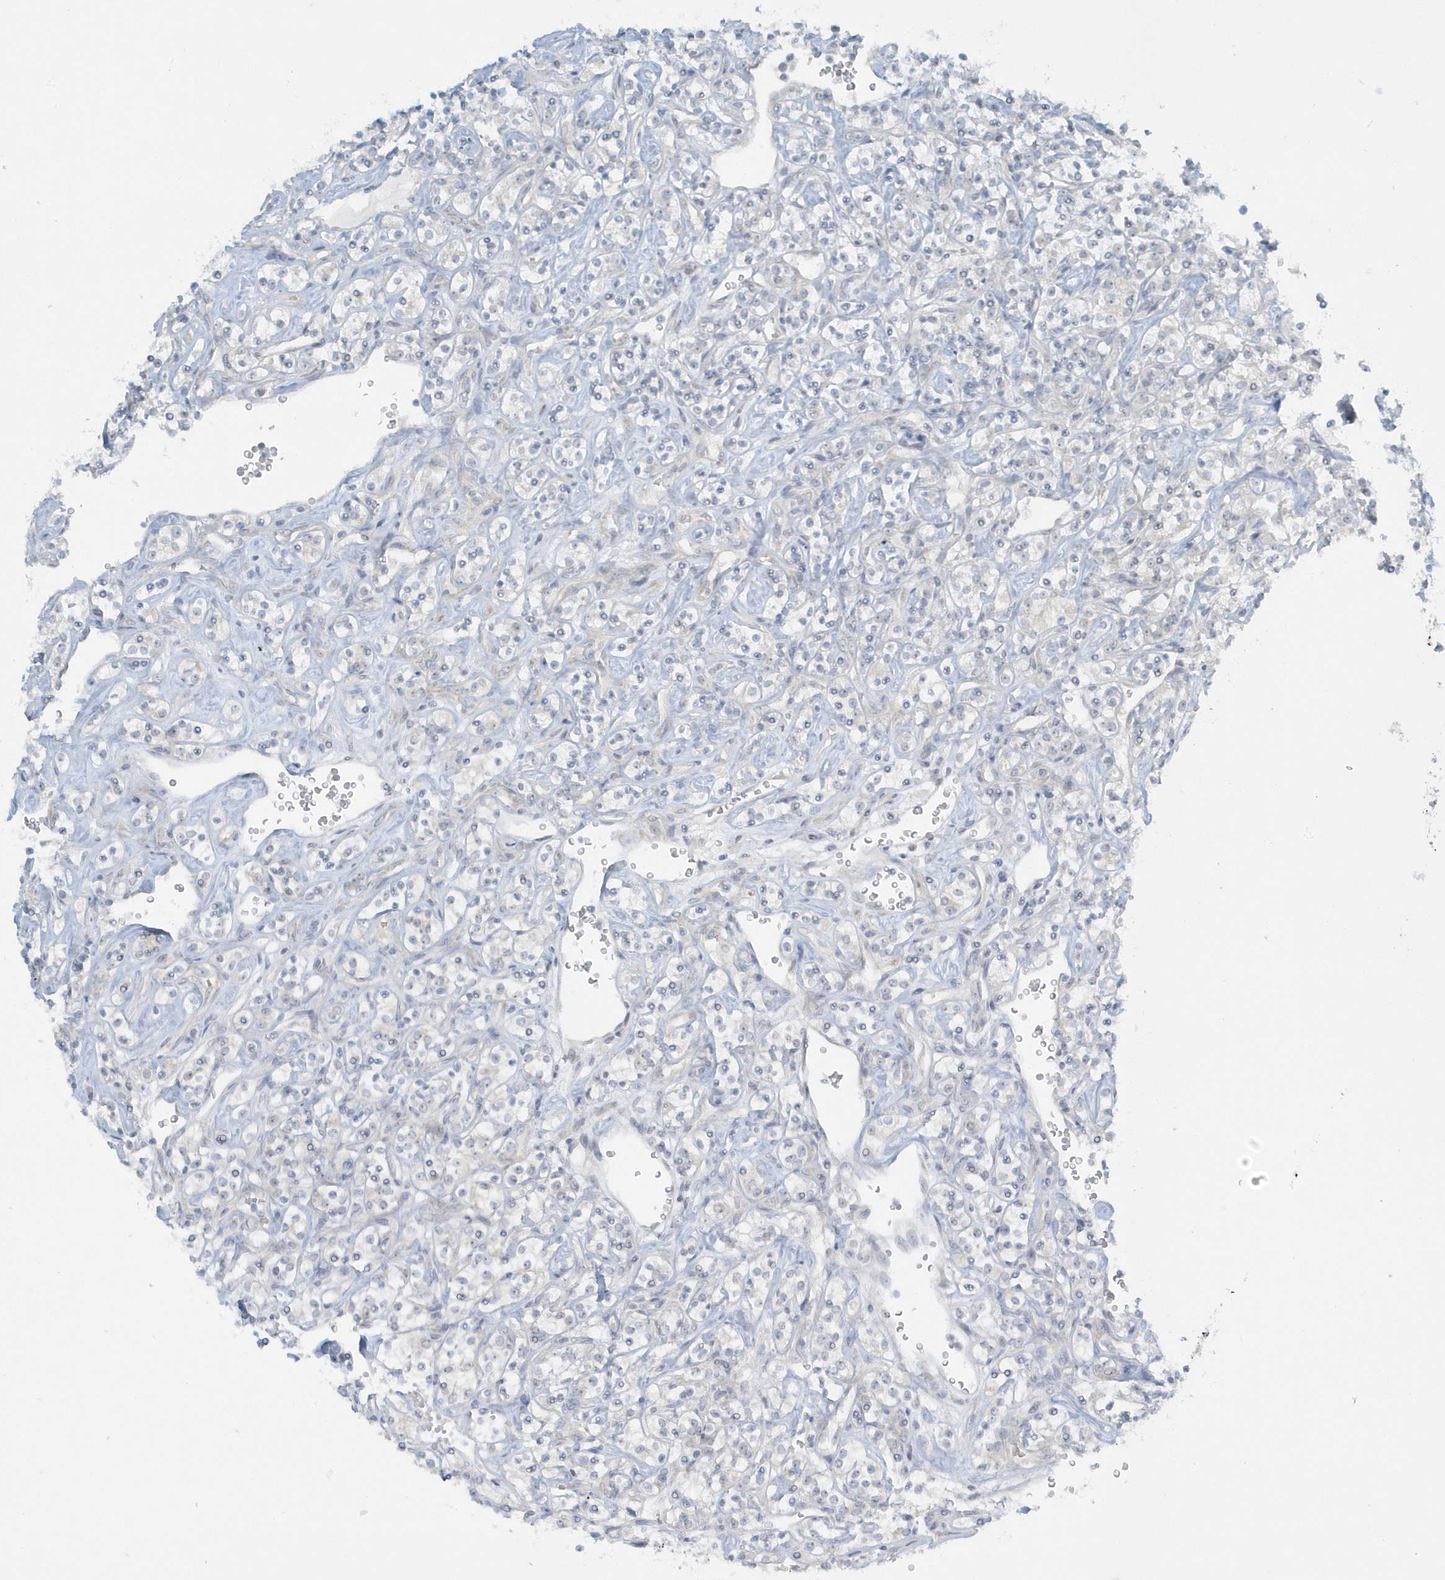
{"staining": {"intensity": "negative", "quantity": "none", "location": "none"}, "tissue": "renal cancer", "cell_type": "Tumor cells", "image_type": "cancer", "snomed": [{"axis": "morphology", "description": "Adenocarcinoma, NOS"}, {"axis": "topography", "description": "Kidney"}], "caption": "This micrograph is of renal adenocarcinoma stained with immunohistochemistry (IHC) to label a protein in brown with the nuclei are counter-stained blue. There is no expression in tumor cells. (DAB immunohistochemistry with hematoxylin counter stain).", "gene": "SCN3A", "patient": {"sex": "male", "age": 77}}